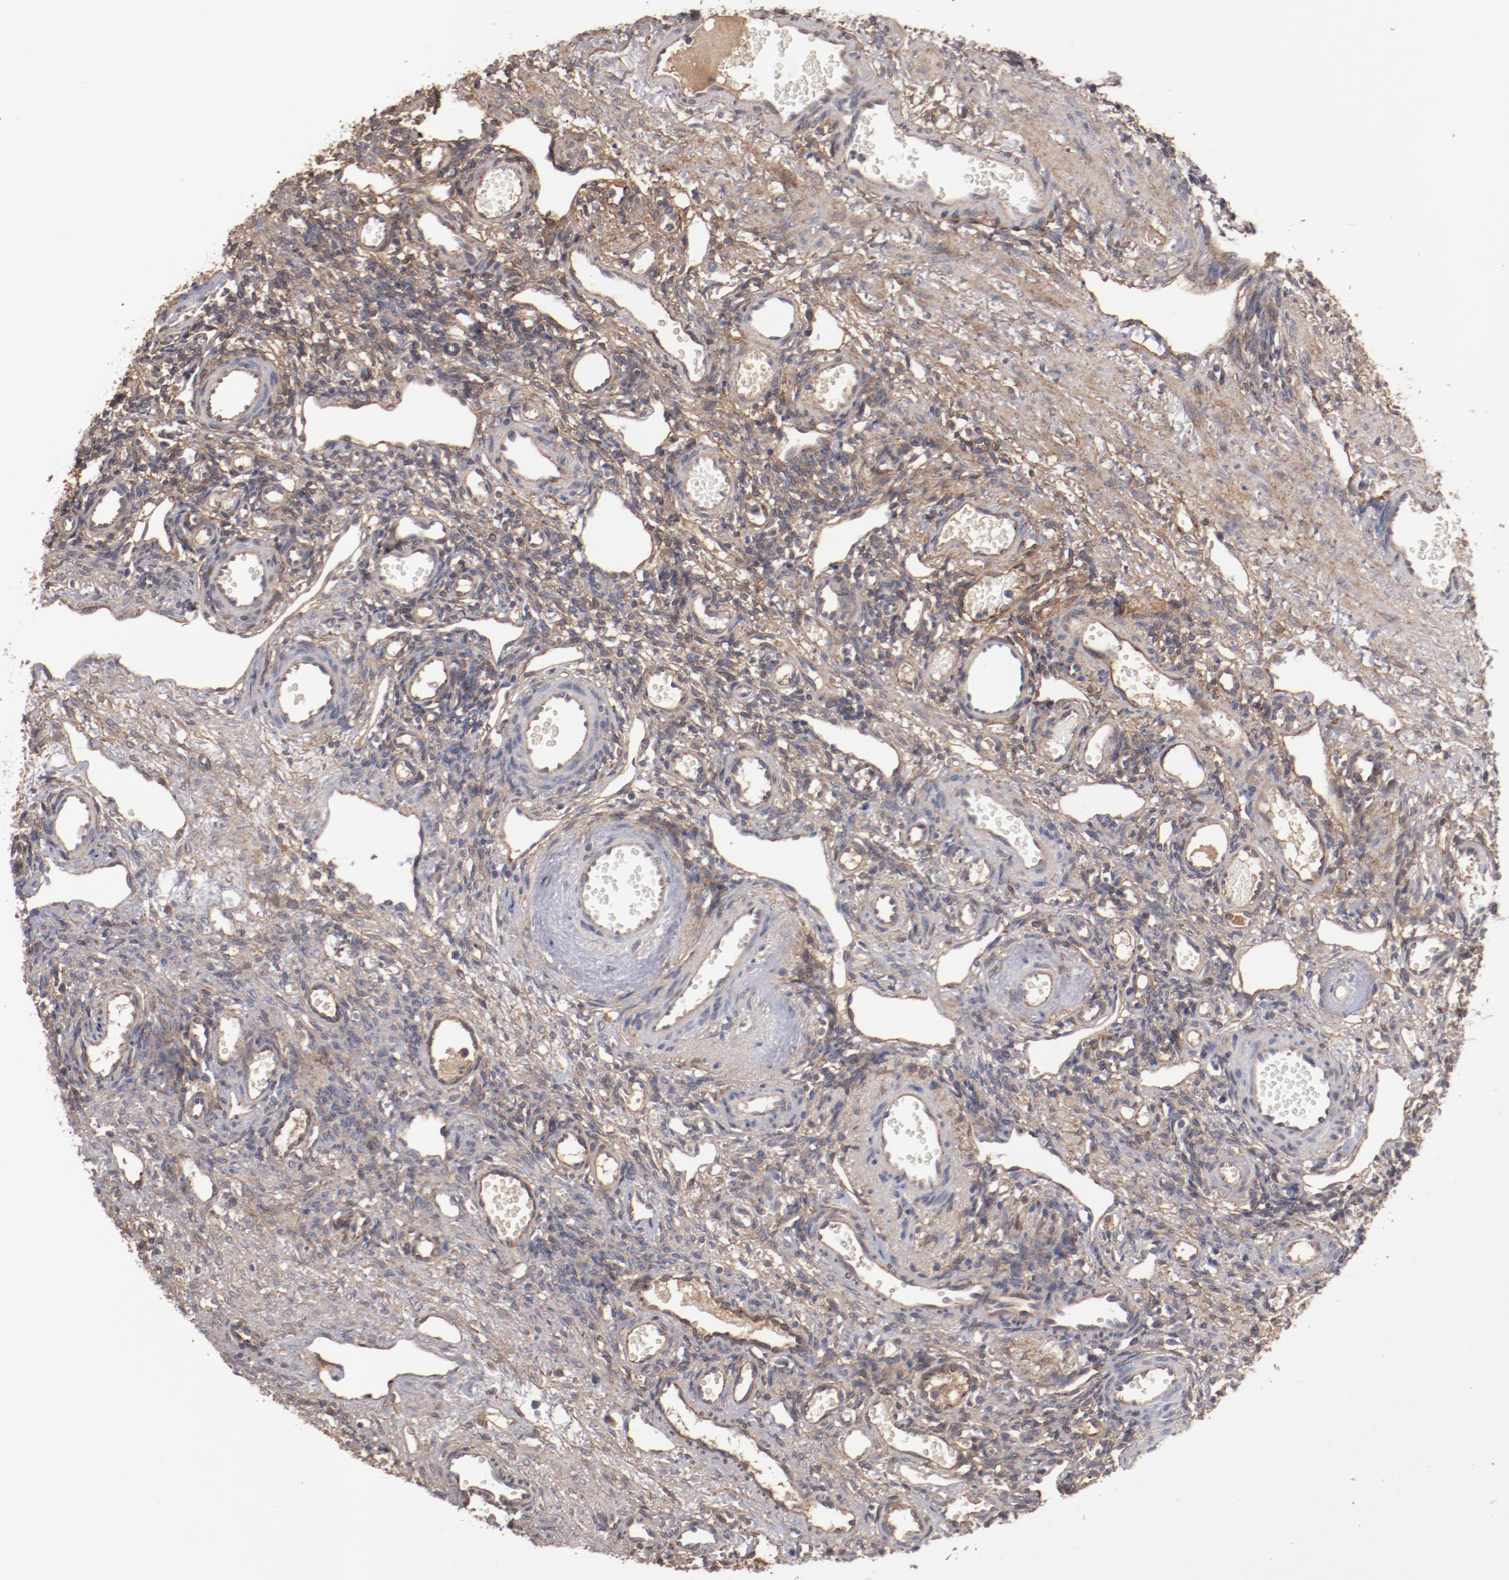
{"staining": {"intensity": "weak", "quantity": ">75%", "location": "cytoplasmic/membranous"}, "tissue": "ovary", "cell_type": "Follicle cells", "image_type": "normal", "snomed": [{"axis": "morphology", "description": "Normal tissue, NOS"}, {"axis": "topography", "description": "Ovary"}], "caption": "A brown stain labels weak cytoplasmic/membranous expression of a protein in follicle cells of benign human ovary.", "gene": "DIPK2B", "patient": {"sex": "female", "age": 33}}